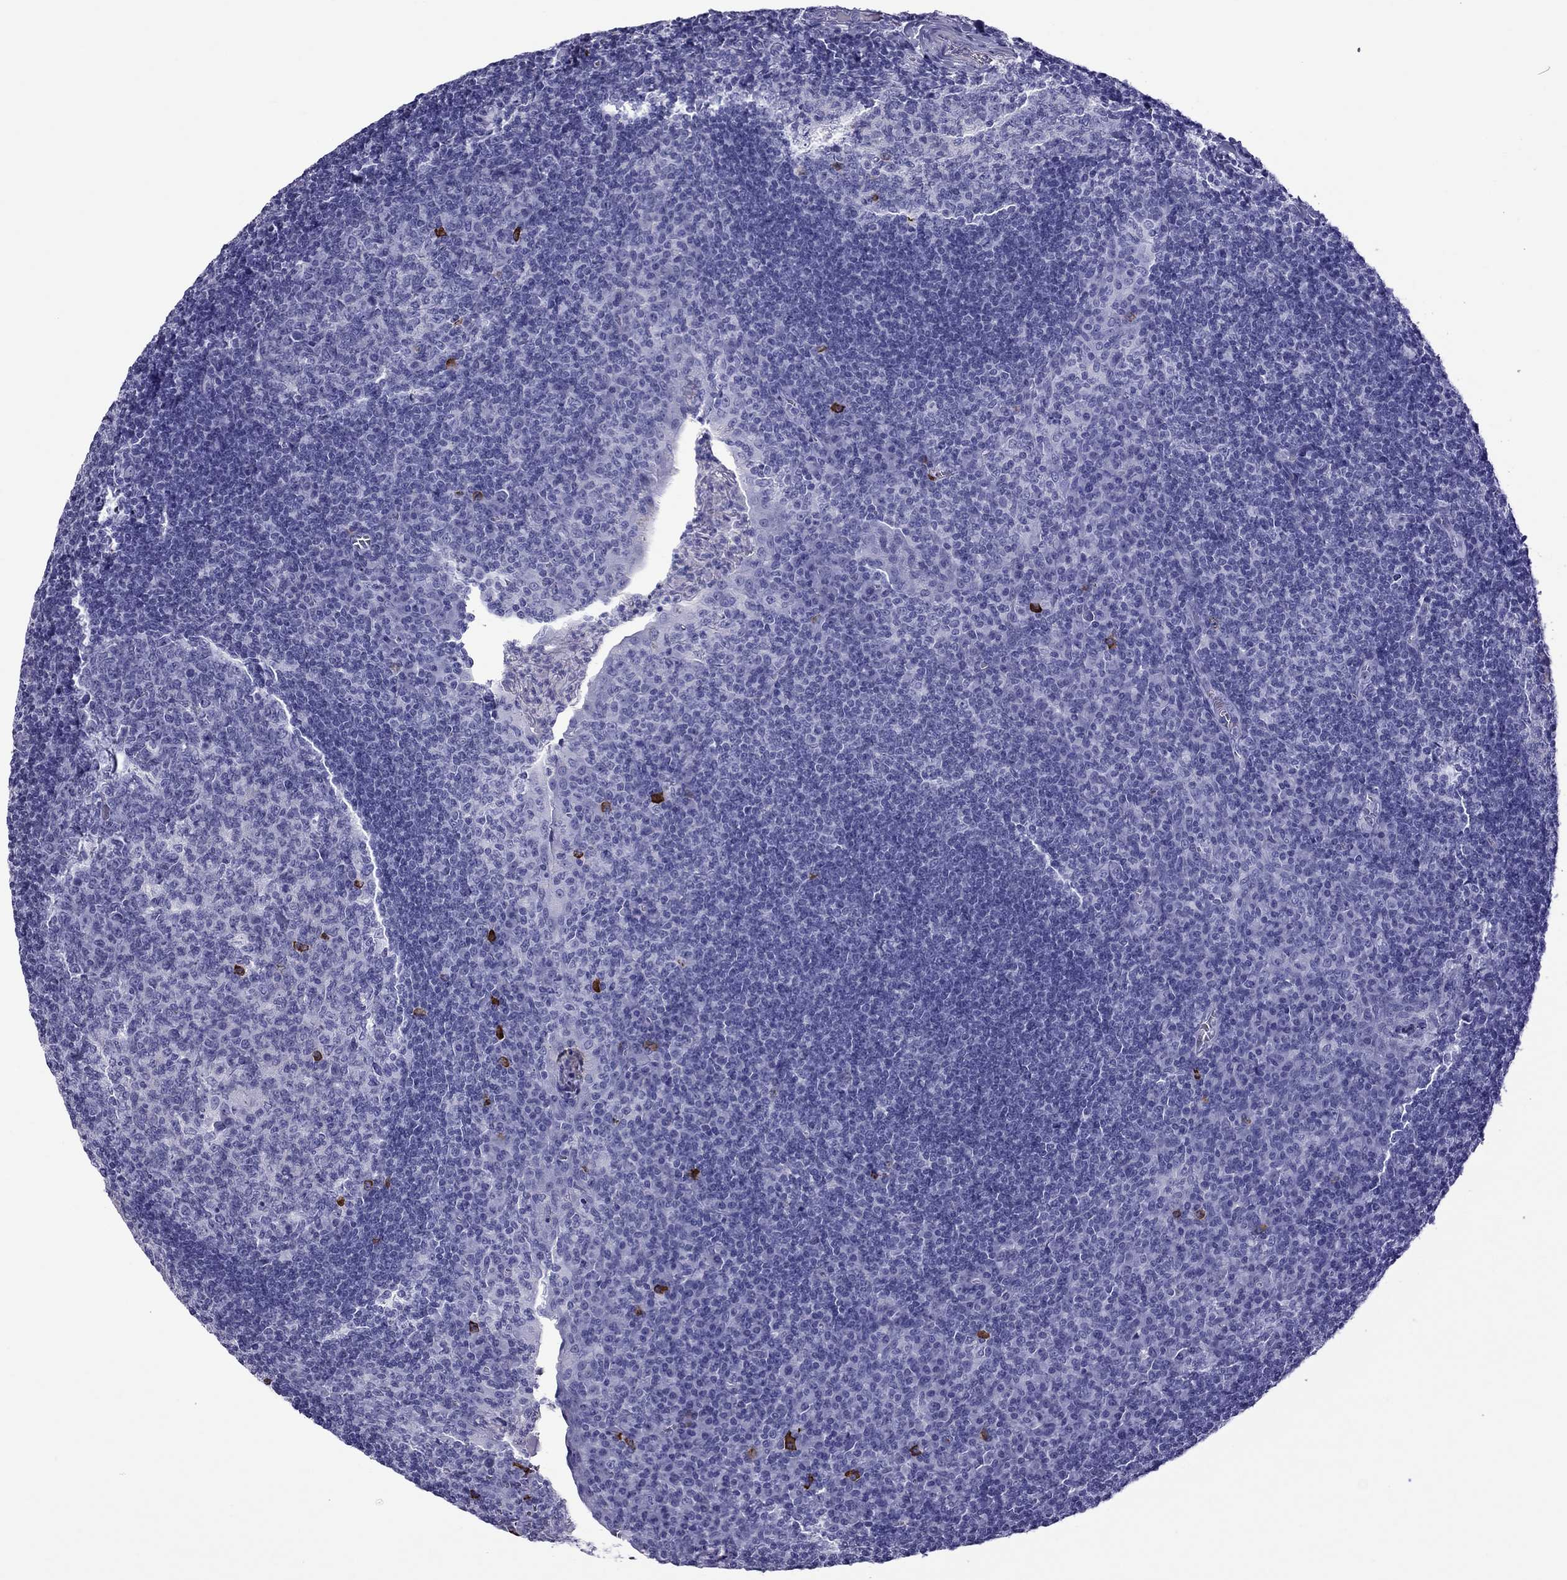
{"staining": {"intensity": "strong", "quantity": "<25%", "location": "cytoplasmic/membranous"}, "tissue": "tonsil", "cell_type": "Germinal center cells", "image_type": "normal", "snomed": [{"axis": "morphology", "description": "Normal tissue, NOS"}, {"axis": "topography", "description": "Tonsil"}], "caption": "High-magnification brightfield microscopy of unremarkable tonsil stained with DAB (brown) and counterstained with hematoxylin (blue). germinal center cells exhibit strong cytoplasmic/membranous expression is seen in about<25% of cells.", "gene": "SCART1", "patient": {"sex": "female", "age": 12}}